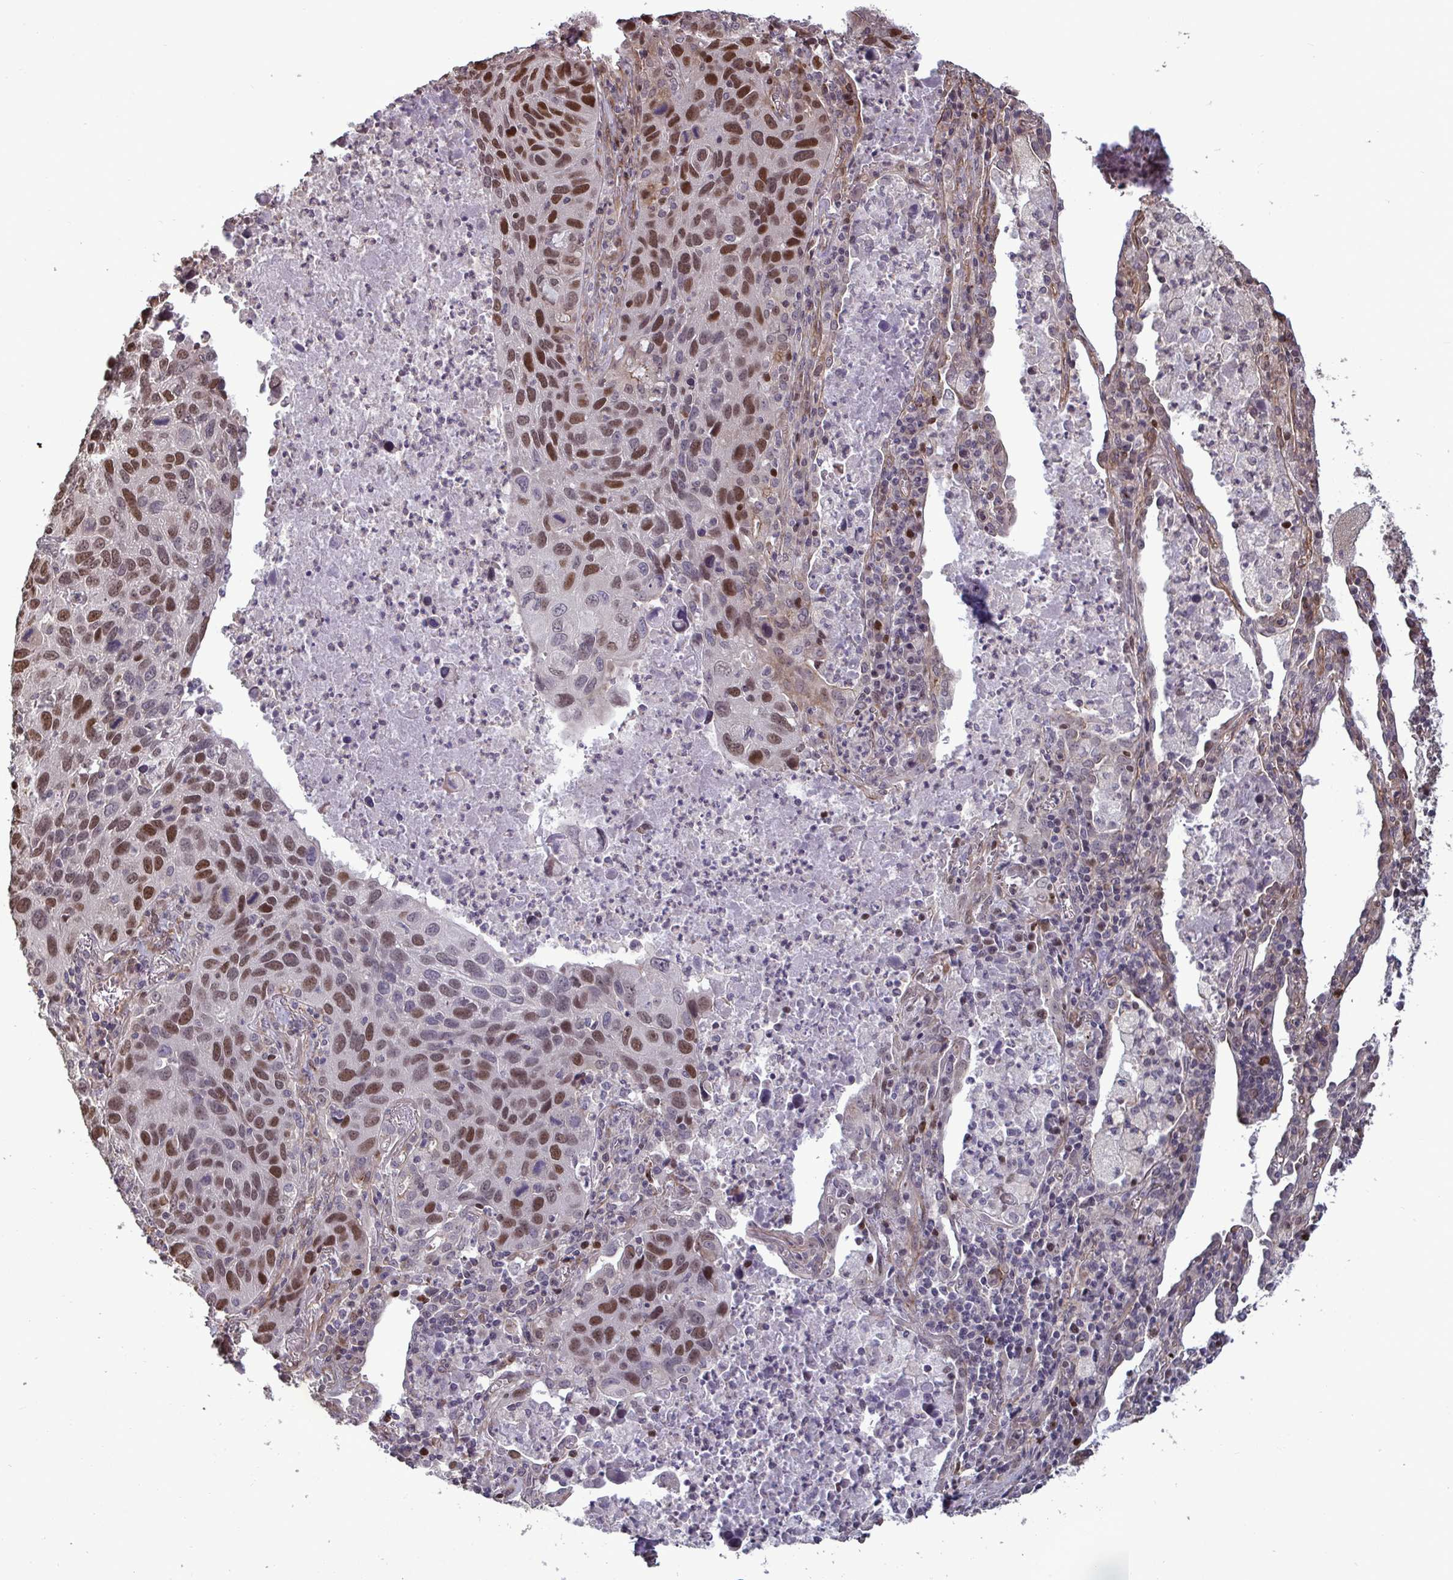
{"staining": {"intensity": "moderate", "quantity": ">75%", "location": "nuclear"}, "tissue": "lung cancer", "cell_type": "Tumor cells", "image_type": "cancer", "snomed": [{"axis": "morphology", "description": "Squamous cell carcinoma, NOS"}, {"axis": "topography", "description": "Lung"}], "caption": "Human lung squamous cell carcinoma stained with a brown dye reveals moderate nuclear positive positivity in about >75% of tumor cells.", "gene": "IPO5", "patient": {"sex": "female", "age": 61}}